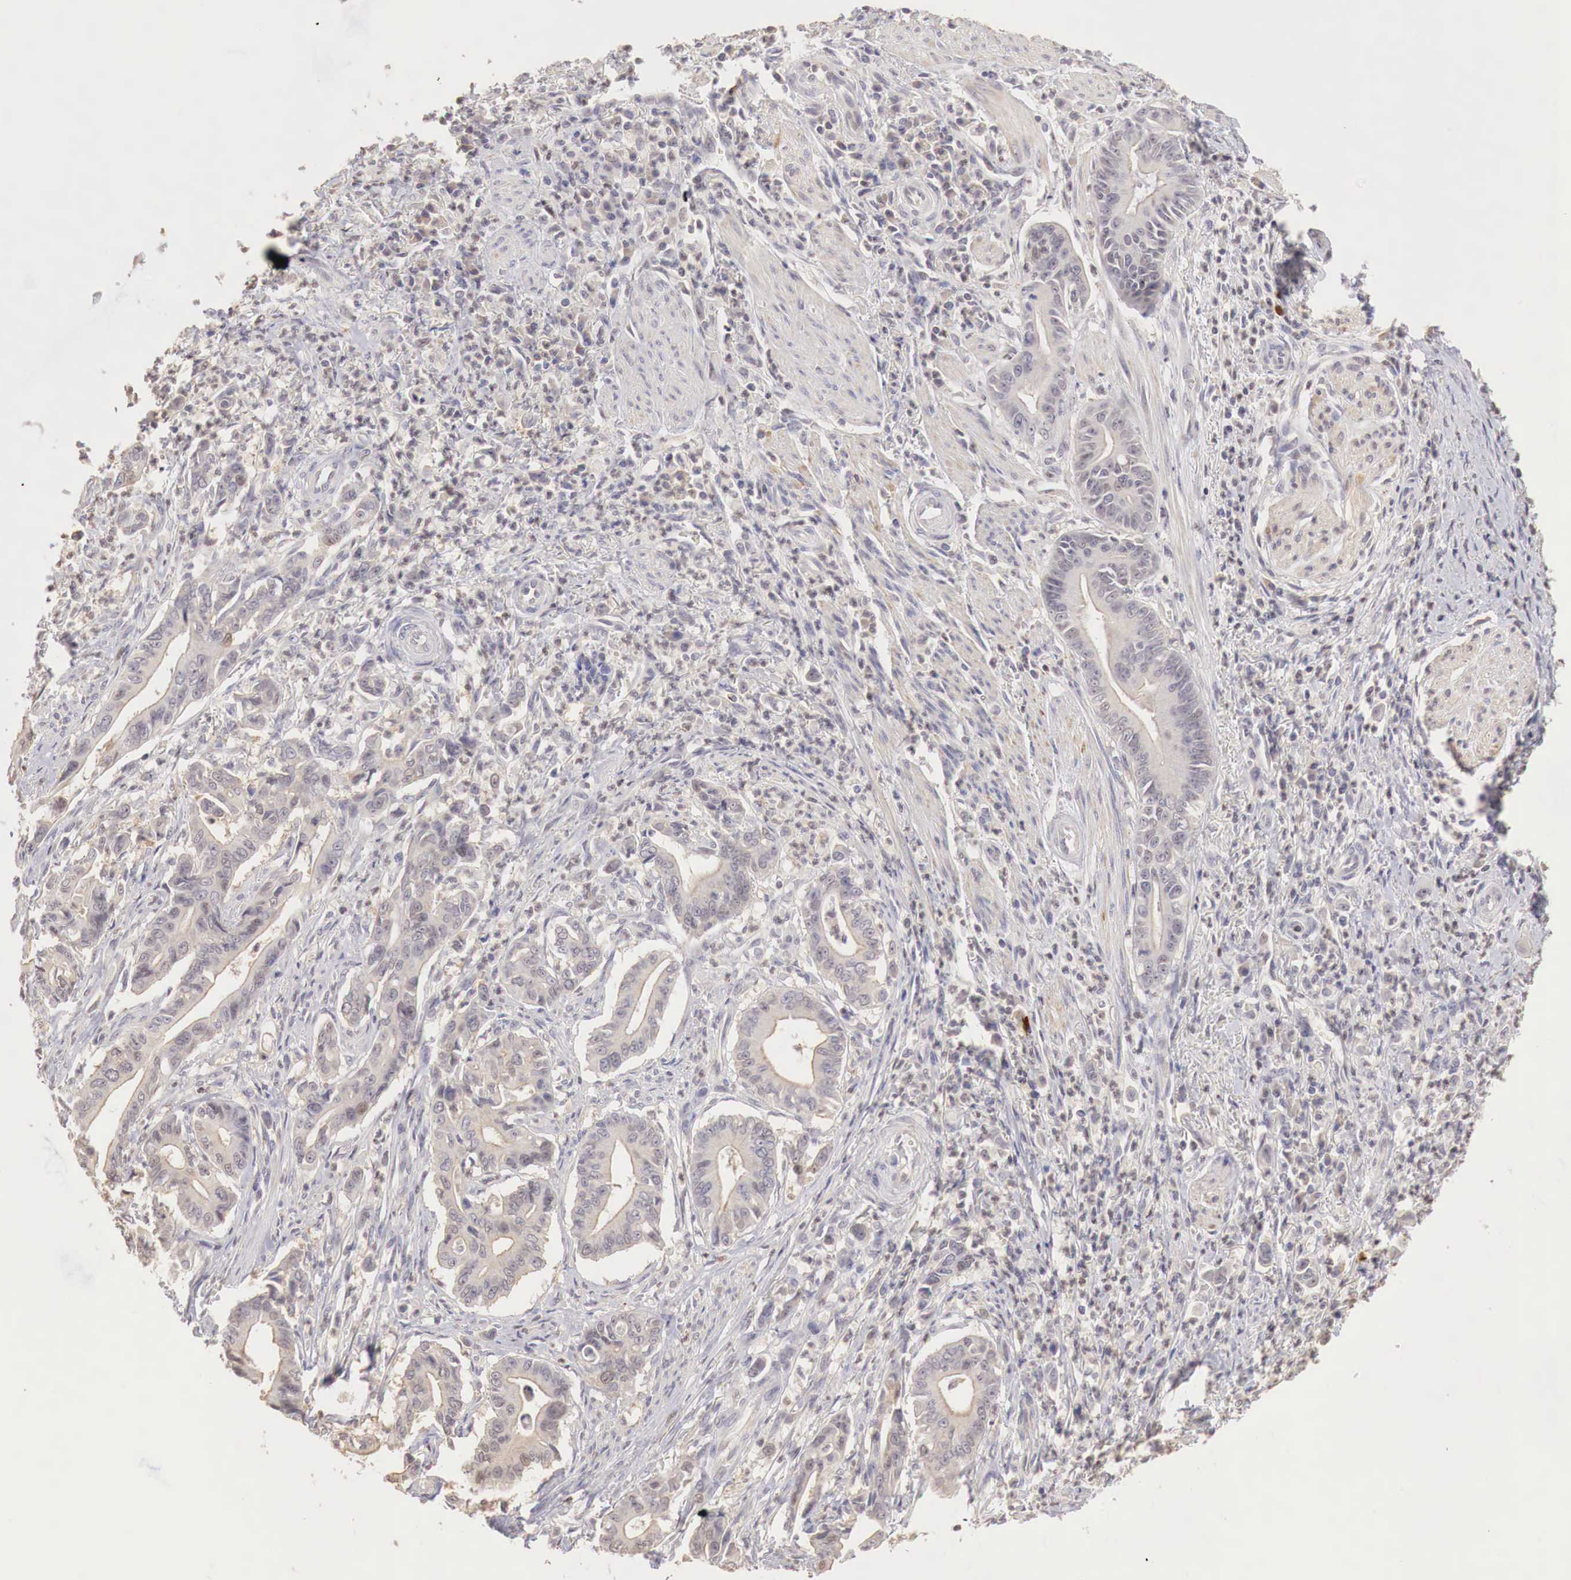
{"staining": {"intensity": "negative", "quantity": "none", "location": "none"}, "tissue": "stomach cancer", "cell_type": "Tumor cells", "image_type": "cancer", "snomed": [{"axis": "morphology", "description": "Adenocarcinoma, NOS"}, {"axis": "topography", "description": "Stomach"}], "caption": "DAB immunohistochemical staining of human stomach cancer displays no significant positivity in tumor cells. (DAB (3,3'-diaminobenzidine) immunohistochemistry, high magnification).", "gene": "TBC1D9", "patient": {"sex": "female", "age": 76}}